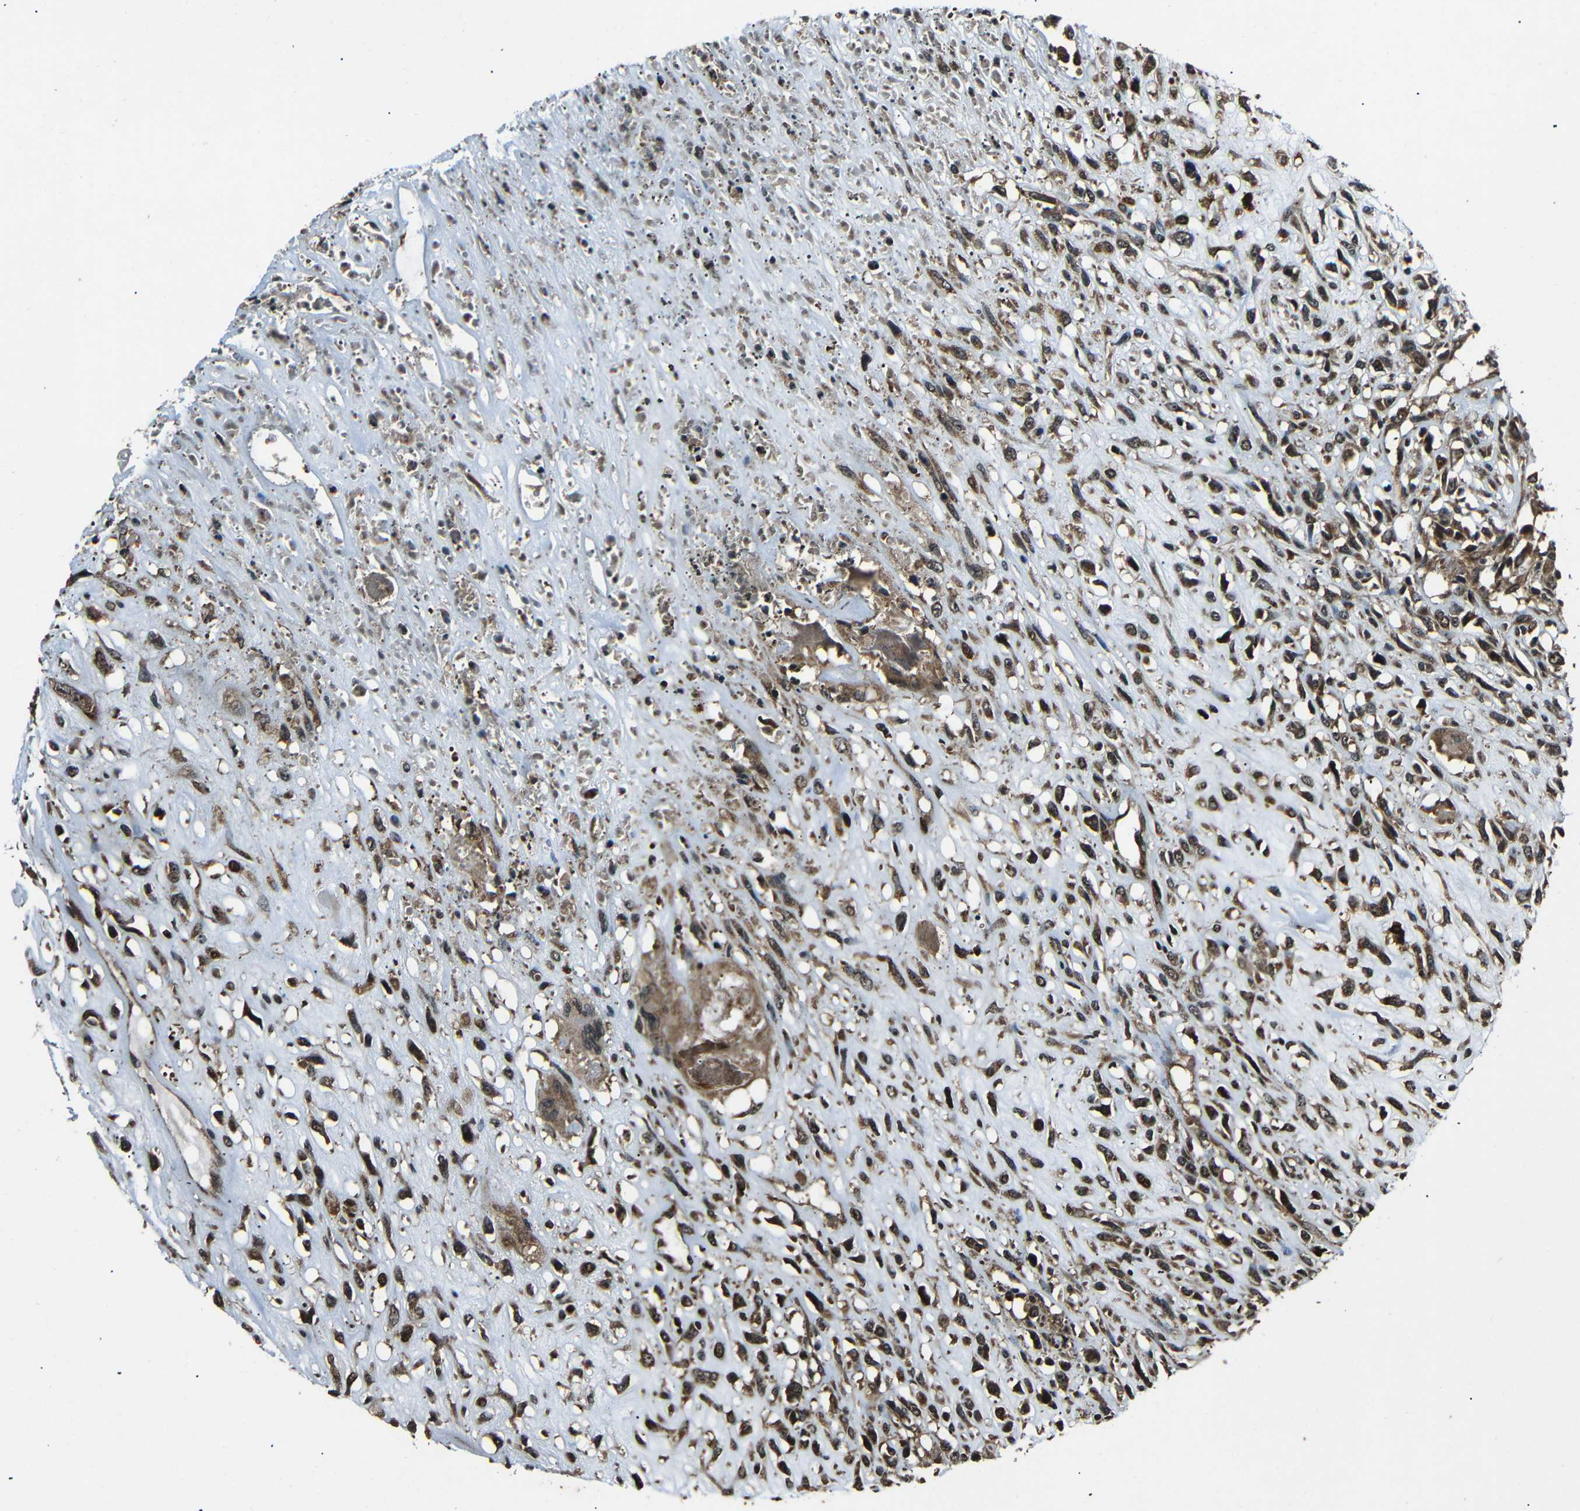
{"staining": {"intensity": "strong", "quantity": ">75%", "location": "cytoplasmic/membranous,nuclear"}, "tissue": "head and neck cancer", "cell_type": "Tumor cells", "image_type": "cancer", "snomed": [{"axis": "morphology", "description": "Necrosis, NOS"}, {"axis": "morphology", "description": "Neoplasm, malignant, NOS"}, {"axis": "topography", "description": "Salivary gland"}, {"axis": "topography", "description": "Head-Neck"}], "caption": "Head and neck cancer (malignant neoplasm) stained for a protein (brown) reveals strong cytoplasmic/membranous and nuclear positive staining in approximately >75% of tumor cells.", "gene": "PLK2", "patient": {"sex": "male", "age": 43}}